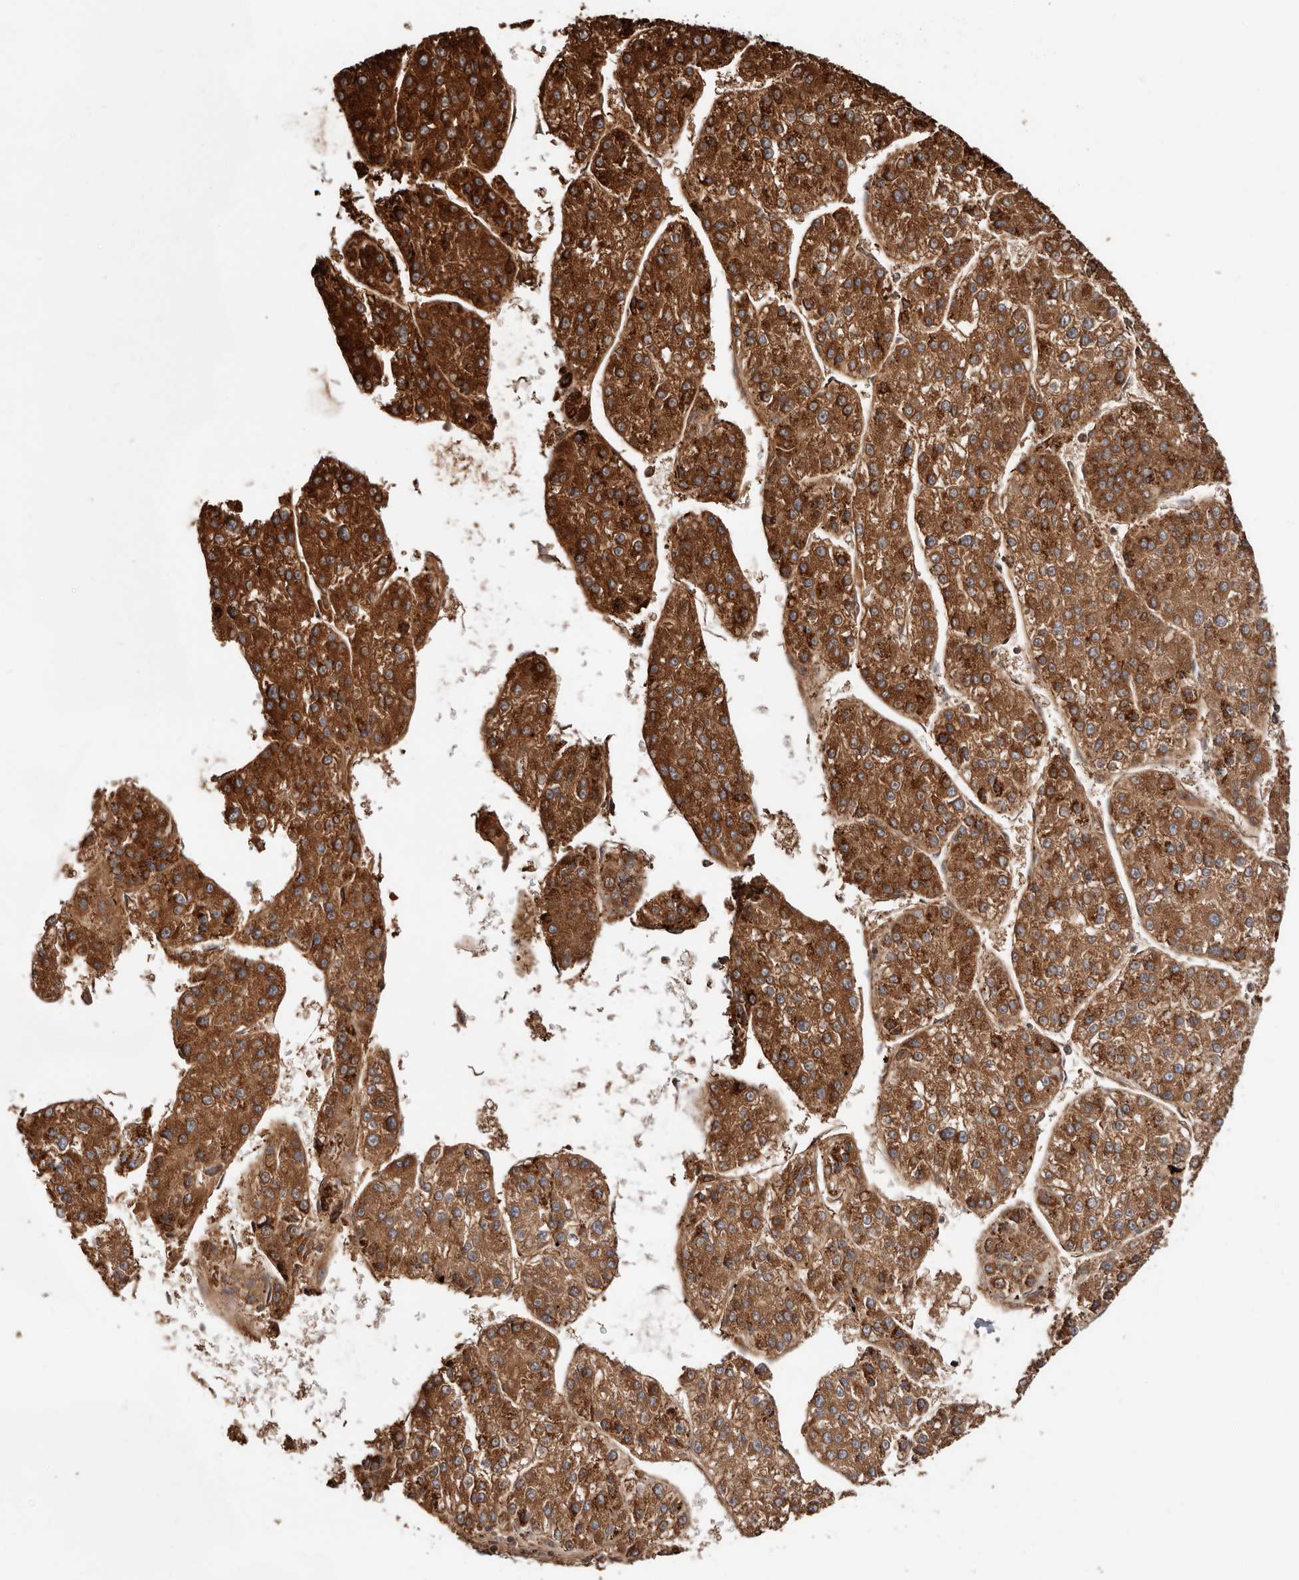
{"staining": {"intensity": "strong", "quantity": ">75%", "location": "cytoplasmic/membranous"}, "tissue": "liver cancer", "cell_type": "Tumor cells", "image_type": "cancer", "snomed": [{"axis": "morphology", "description": "Carcinoma, Hepatocellular, NOS"}, {"axis": "topography", "description": "Liver"}], "caption": "Immunohistochemical staining of liver hepatocellular carcinoma displays high levels of strong cytoplasmic/membranous expression in about >75% of tumor cells. Using DAB (brown) and hematoxylin (blue) stains, captured at high magnification using brightfield microscopy.", "gene": "PRKACB", "patient": {"sex": "female", "age": 73}}